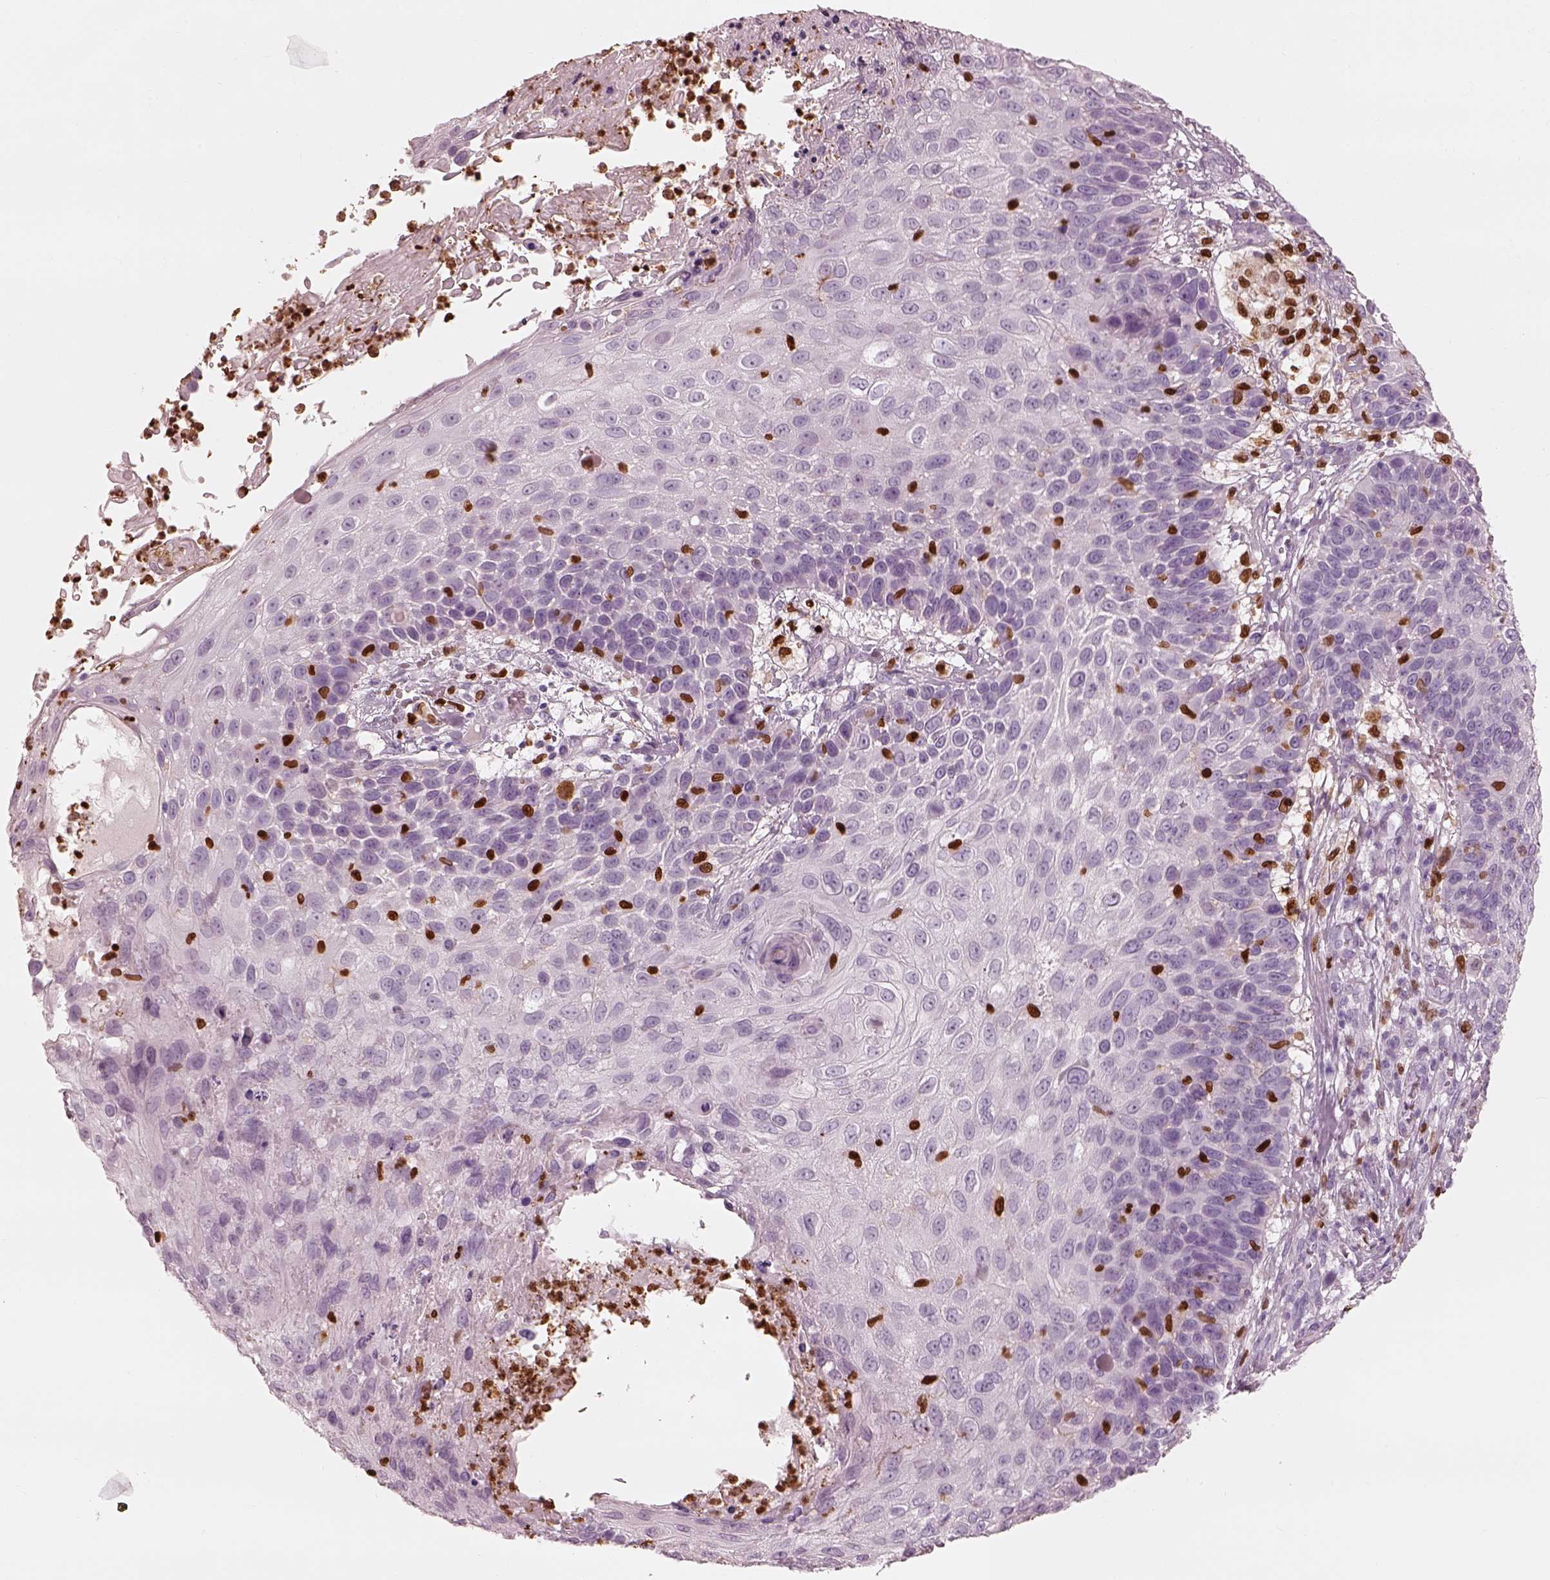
{"staining": {"intensity": "negative", "quantity": "none", "location": "none"}, "tissue": "skin cancer", "cell_type": "Tumor cells", "image_type": "cancer", "snomed": [{"axis": "morphology", "description": "Squamous cell carcinoma, NOS"}, {"axis": "topography", "description": "Skin"}], "caption": "Micrograph shows no protein staining in tumor cells of squamous cell carcinoma (skin) tissue. The staining is performed using DAB brown chromogen with nuclei counter-stained in using hematoxylin.", "gene": "ALOX5", "patient": {"sex": "male", "age": 92}}